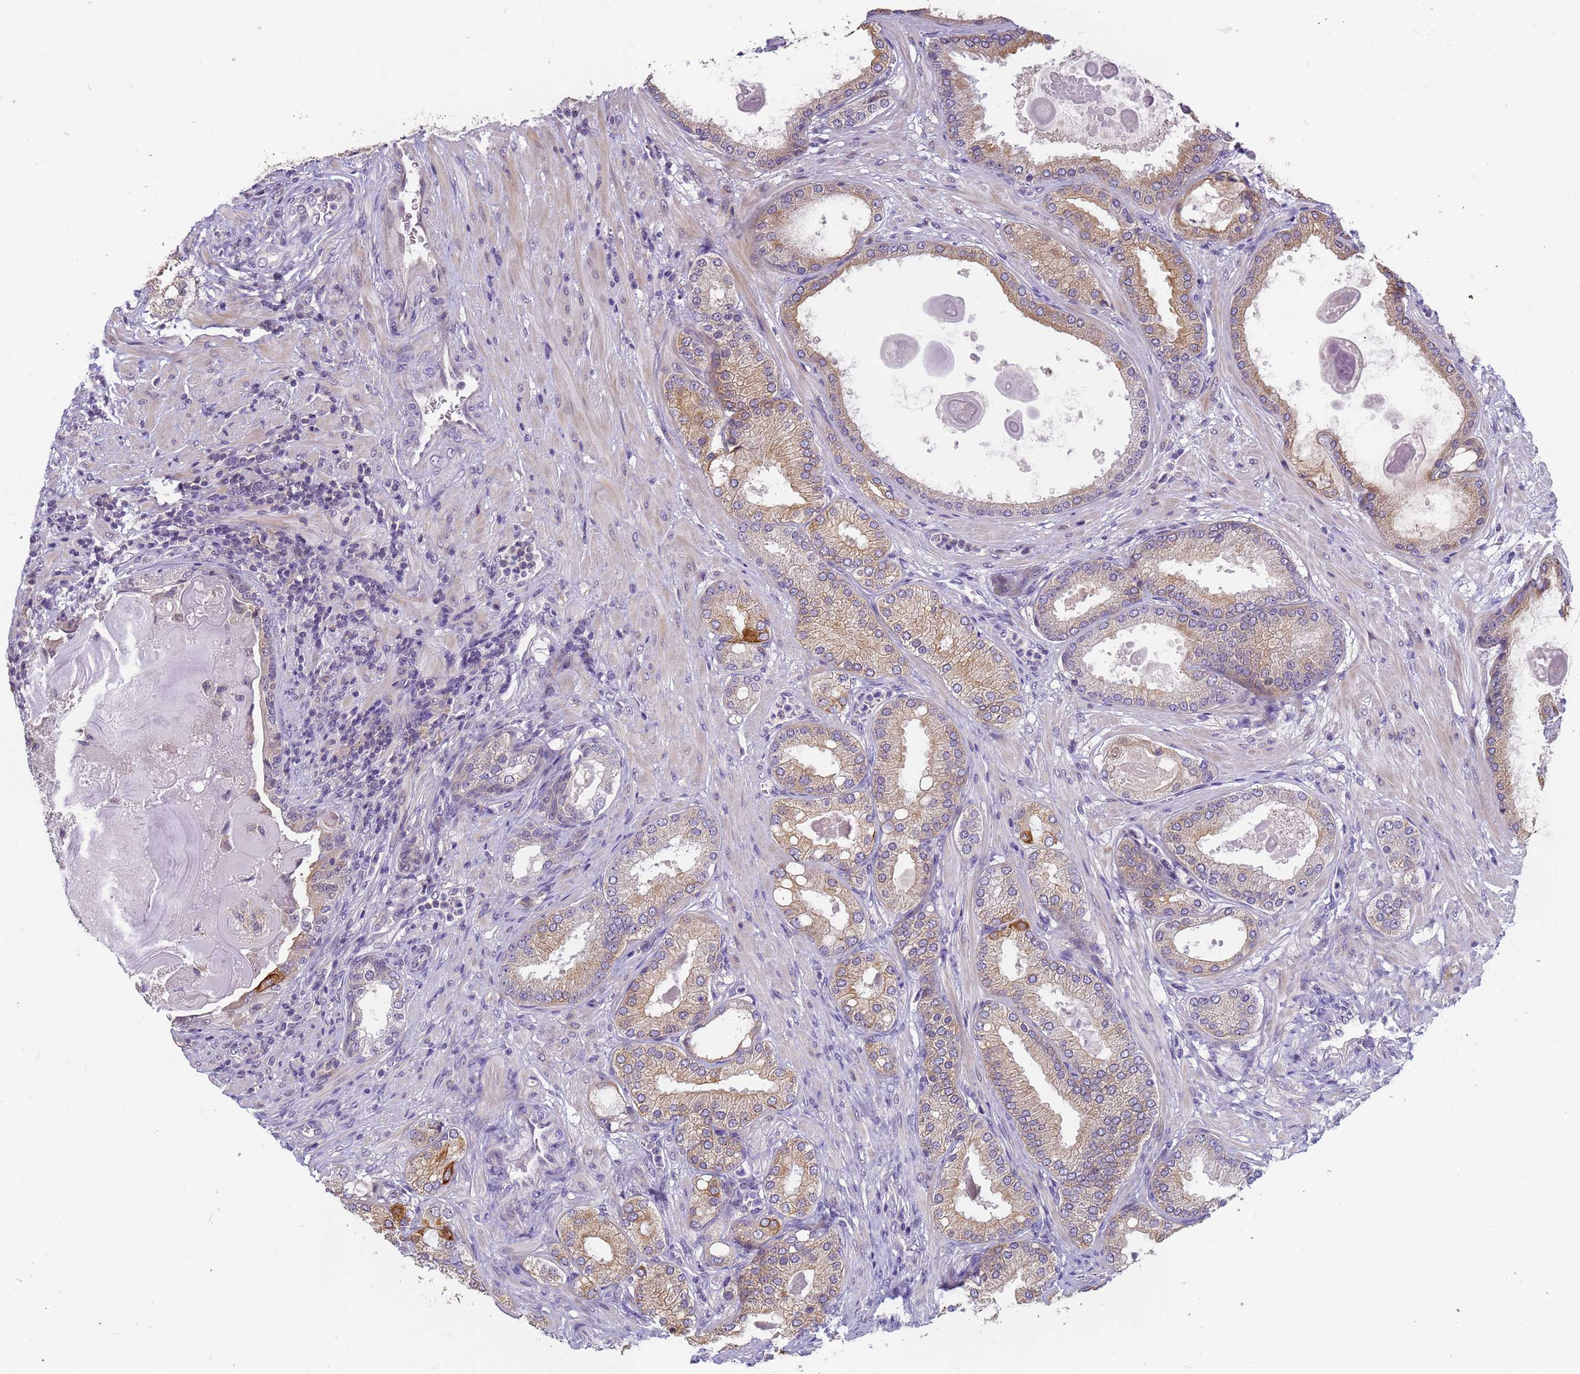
{"staining": {"intensity": "moderate", "quantity": "<25%", "location": "cytoplasmic/membranous"}, "tissue": "prostate cancer", "cell_type": "Tumor cells", "image_type": "cancer", "snomed": [{"axis": "morphology", "description": "Adenocarcinoma, Low grade"}, {"axis": "topography", "description": "Prostate"}], "caption": "There is low levels of moderate cytoplasmic/membranous positivity in tumor cells of prostate cancer, as demonstrated by immunohistochemical staining (brown color).", "gene": "VWA3A", "patient": {"sex": "male", "age": 59}}